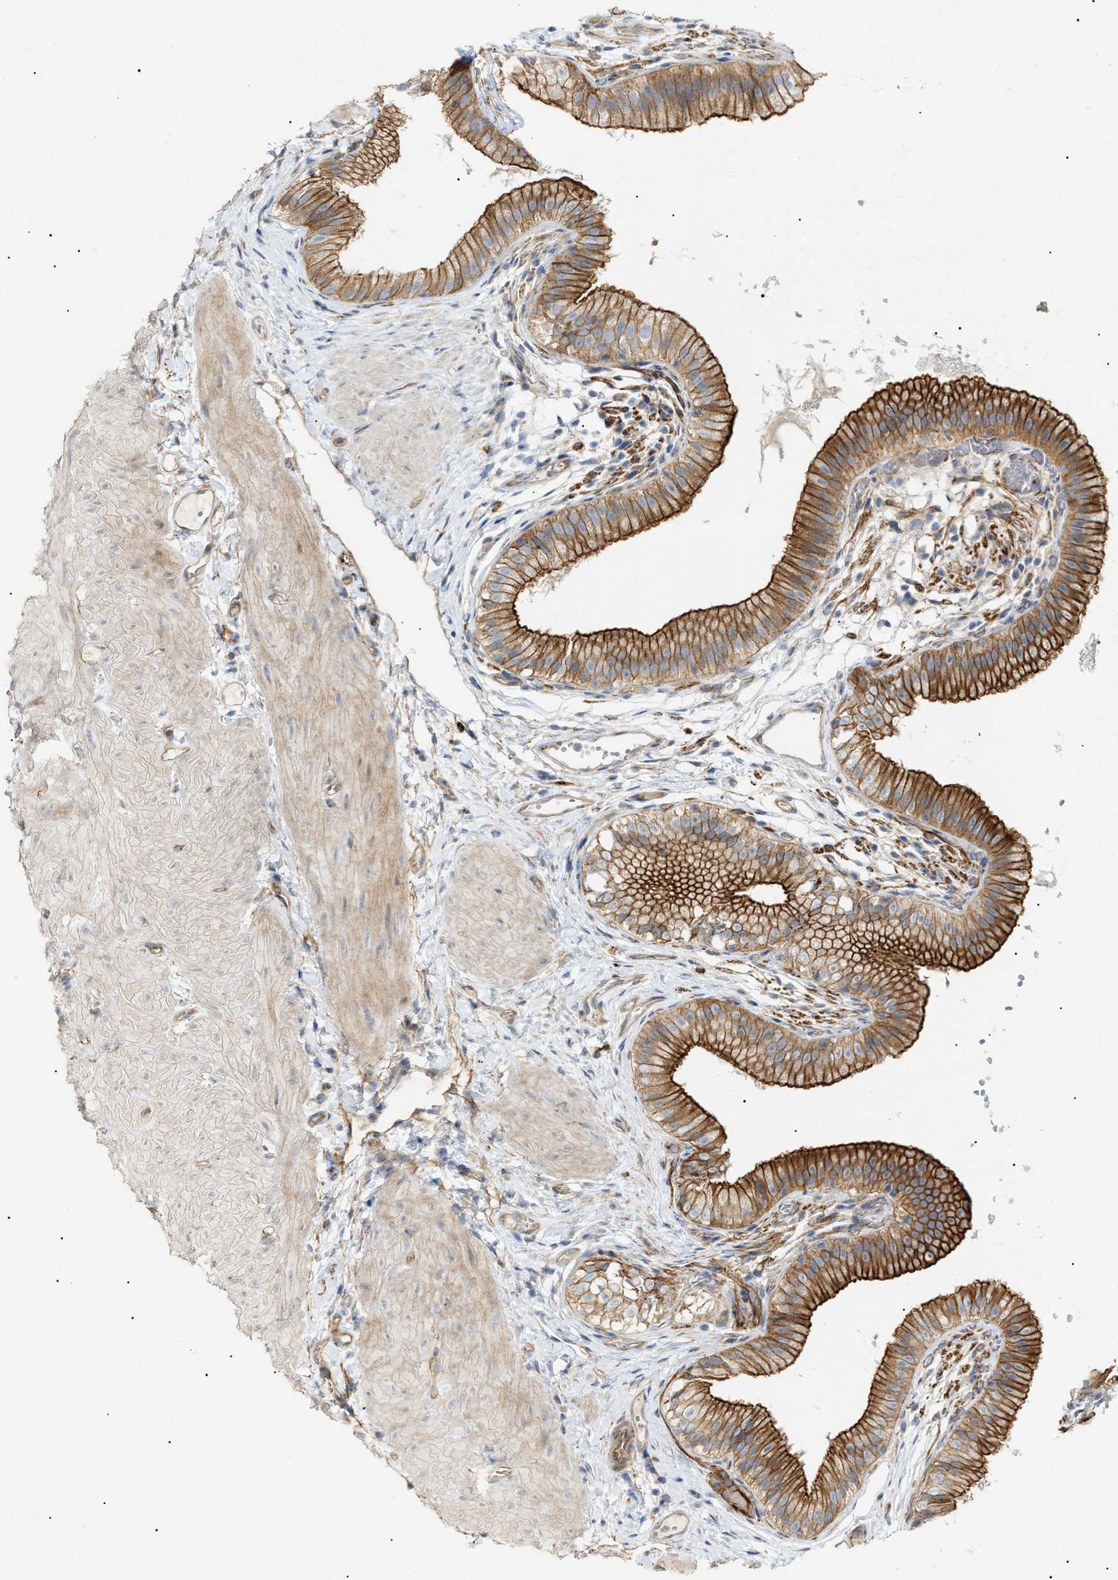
{"staining": {"intensity": "strong", "quantity": ">75%", "location": "cytoplasmic/membranous"}, "tissue": "gallbladder", "cell_type": "Glandular cells", "image_type": "normal", "snomed": [{"axis": "morphology", "description": "Normal tissue, NOS"}, {"axis": "topography", "description": "Gallbladder"}], "caption": "This is a micrograph of immunohistochemistry staining of normal gallbladder, which shows strong positivity in the cytoplasmic/membranous of glandular cells.", "gene": "ZFHX2", "patient": {"sex": "female", "age": 26}}